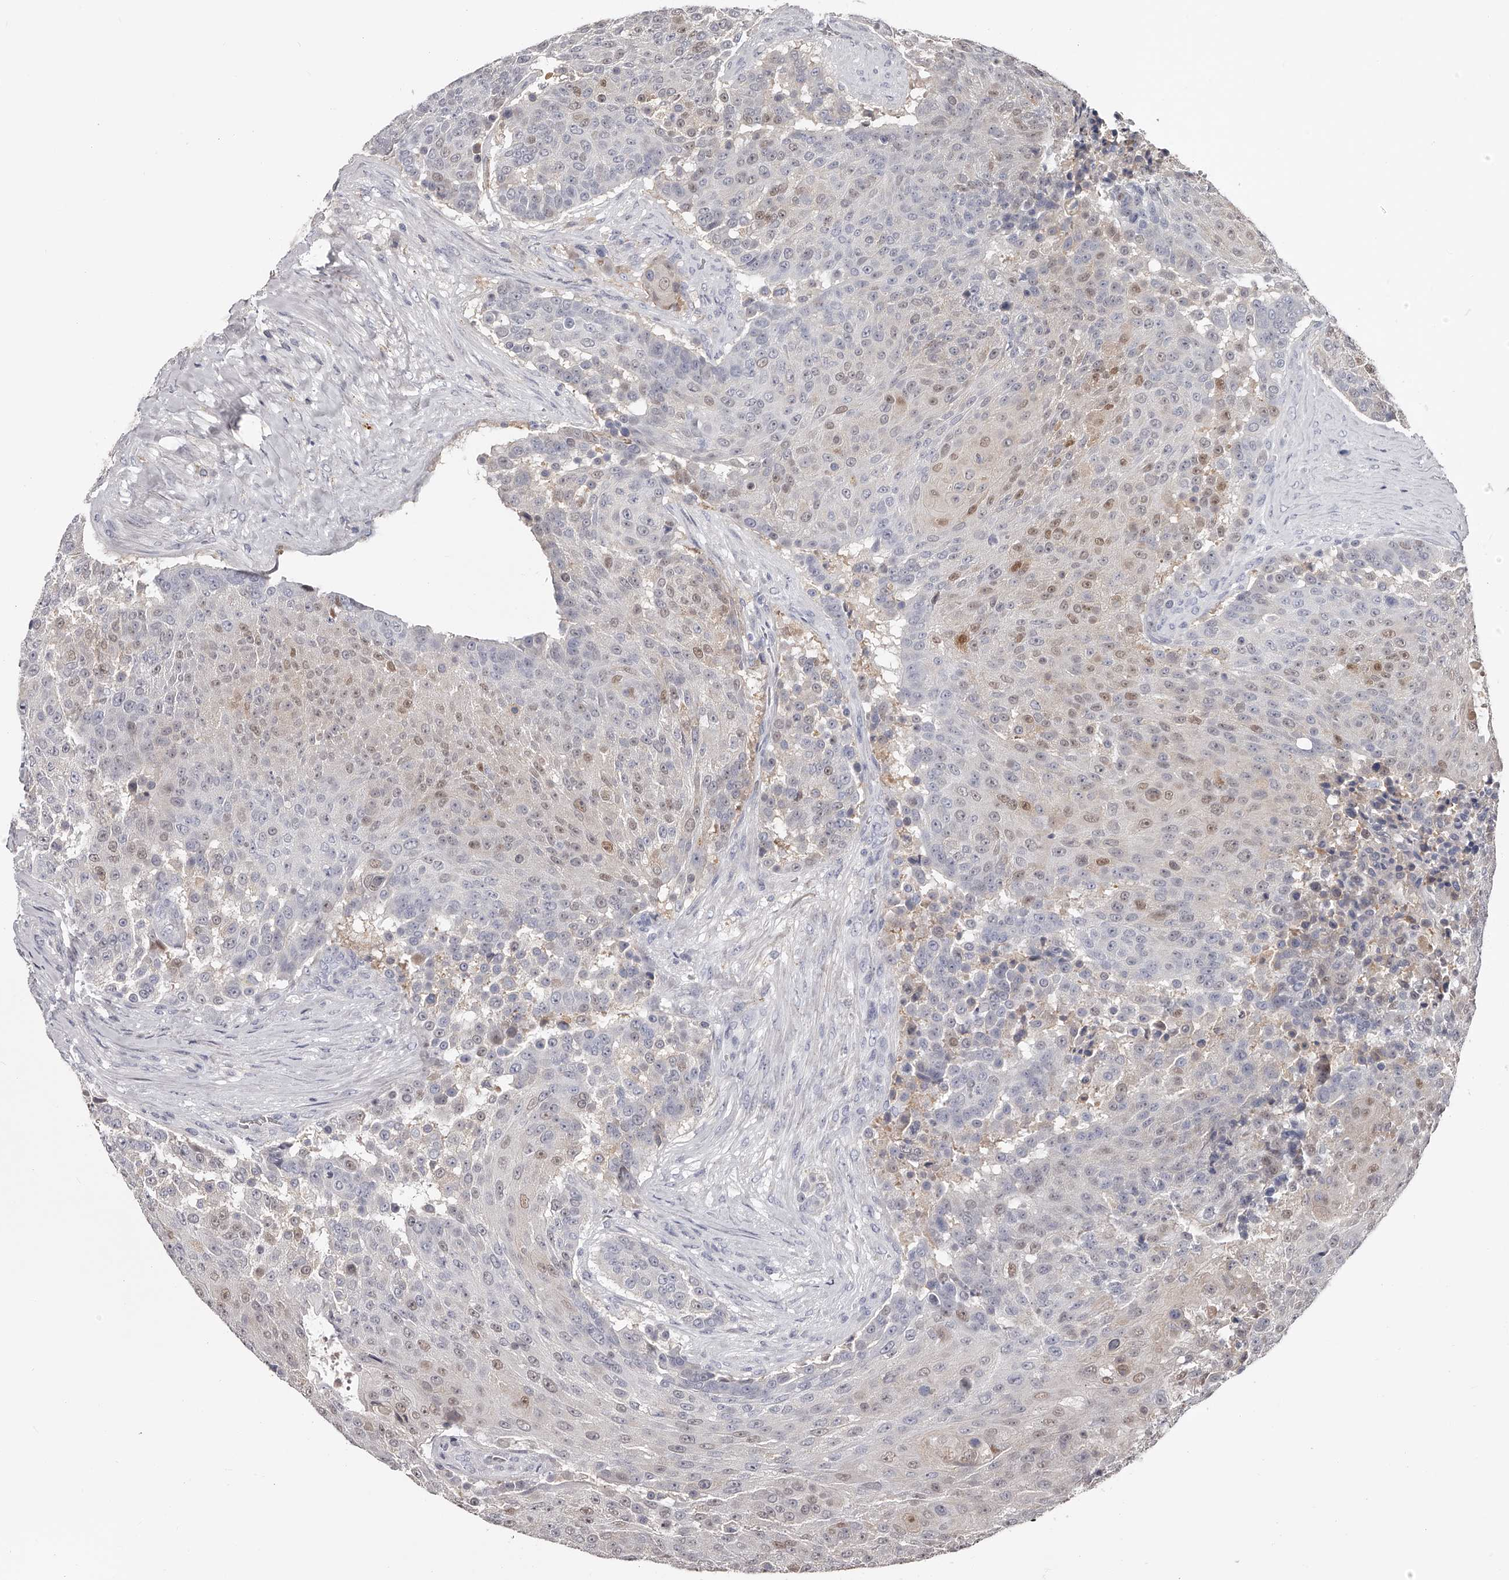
{"staining": {"intensity": "weak", "quantity": "<25%", "location": "cytoplasmic/membranous,nuclear"}, "tissue": "urothelial cancer", "cell_type": "Tumor cells", "image_type": "cancer", "snomed": [{"axis": "morphology", "description": "Urothelial carcinoma, High grade"}, {"axis": "topography", "description": "Urinary bladder"}], "caption": "IHC image of neoplastic tissue: human high-grade urothelial carcinoma stained with DAB exhibits no significant protein expression in tumor cells.", "gene": "PACSIN1", "patient": {"sex": "female", "age": 63}}